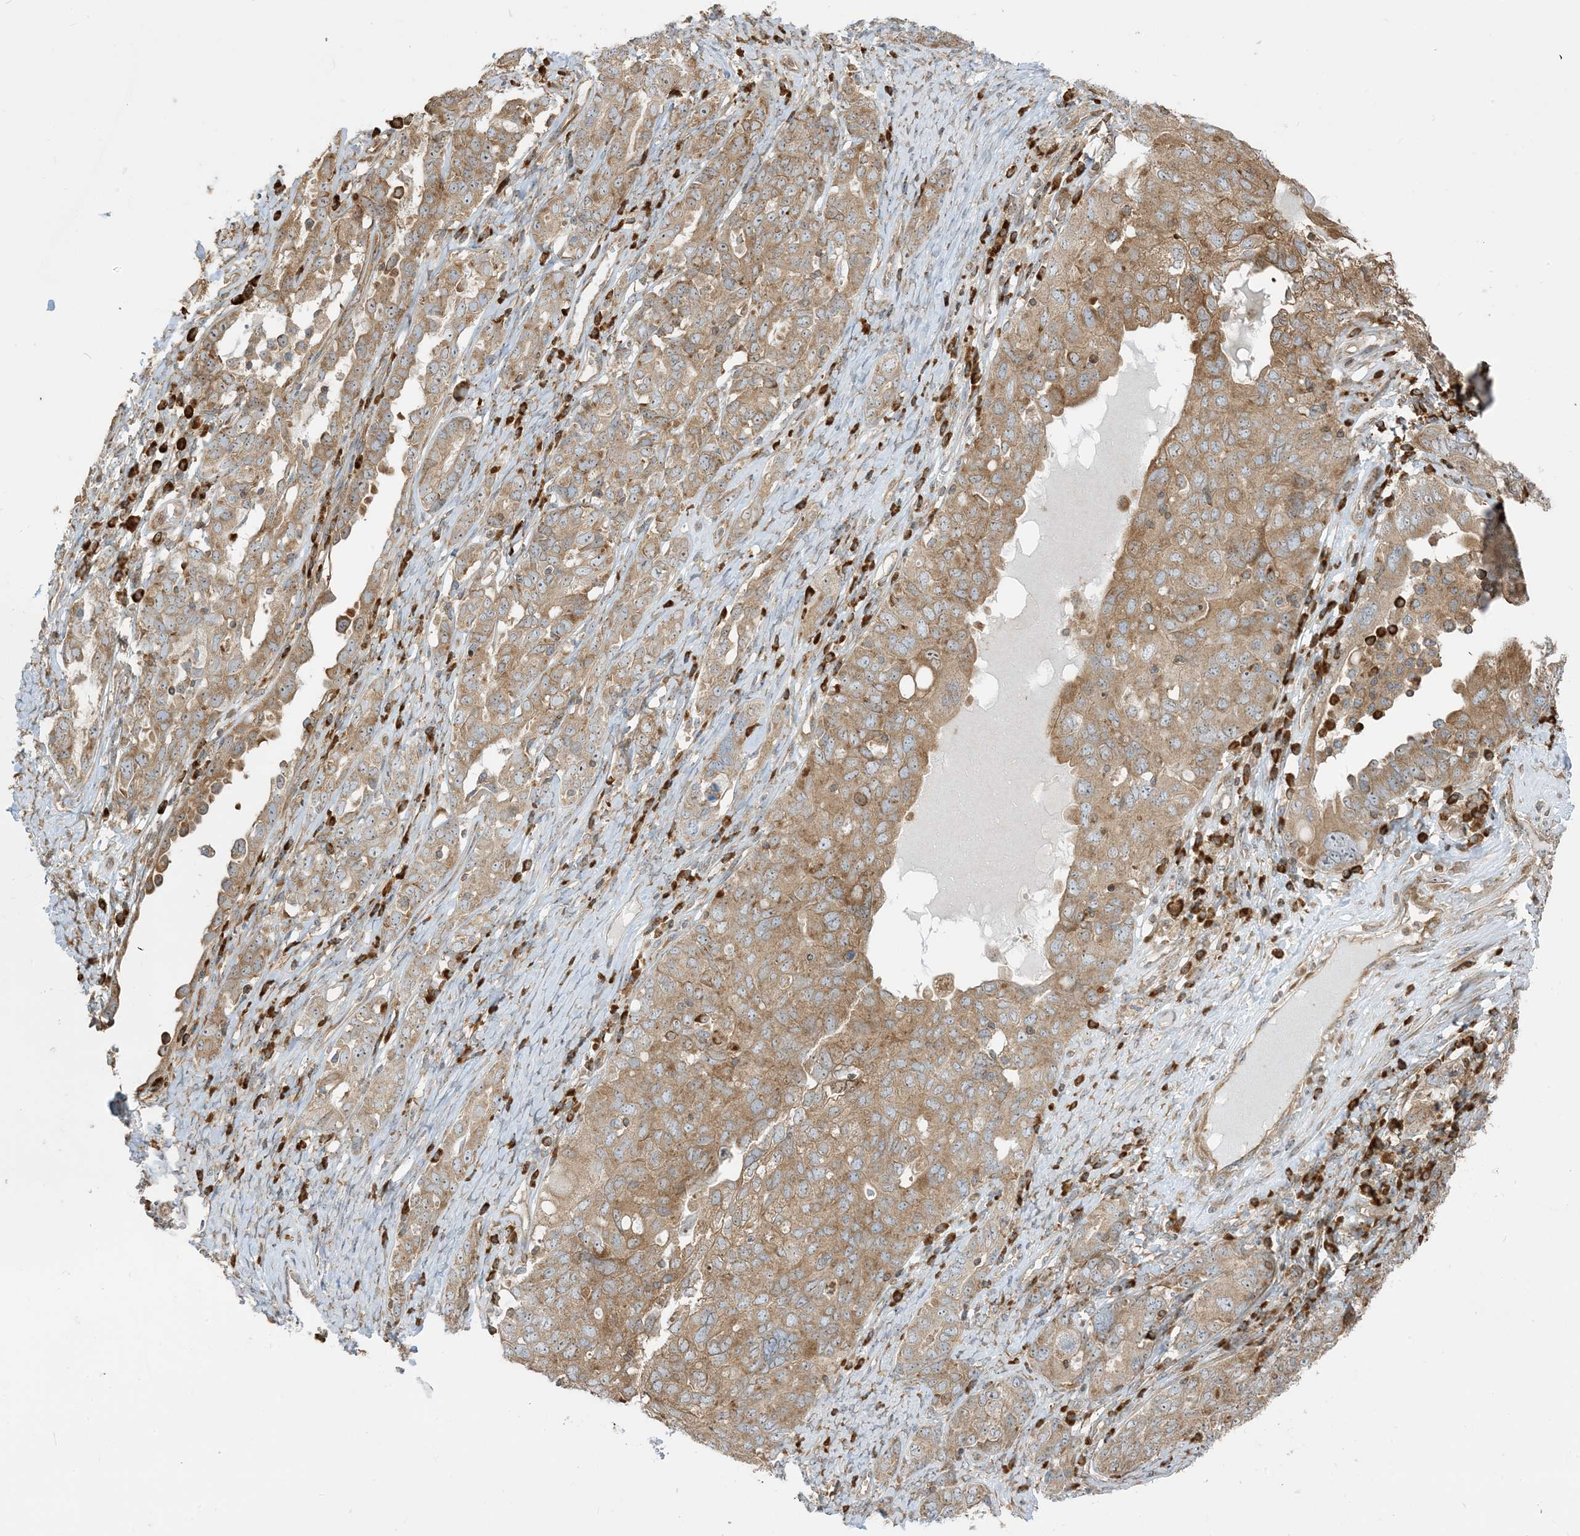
{"staining": {"intensity": "moderate", "quantity": ">75%", "location": "cytoplasmic/membranous"}, "tissue": "ovarian cancer", "cell_type": "Tumor cells", "image_type": "cancer", "snomed": [{"axis": "morphology", "description": "Carcinoma, endometroid"}, {"axis": "topography", "description": "Ovary"}], "caption": "Immunohistochemical staining of ovarian endometroid carcinoma shows medium levels of moderate cytoplasmic/membranous staining in about >75% of tumor cells.", "gene": "SRP72", "patient": {"sex": "female", "age": 62}}